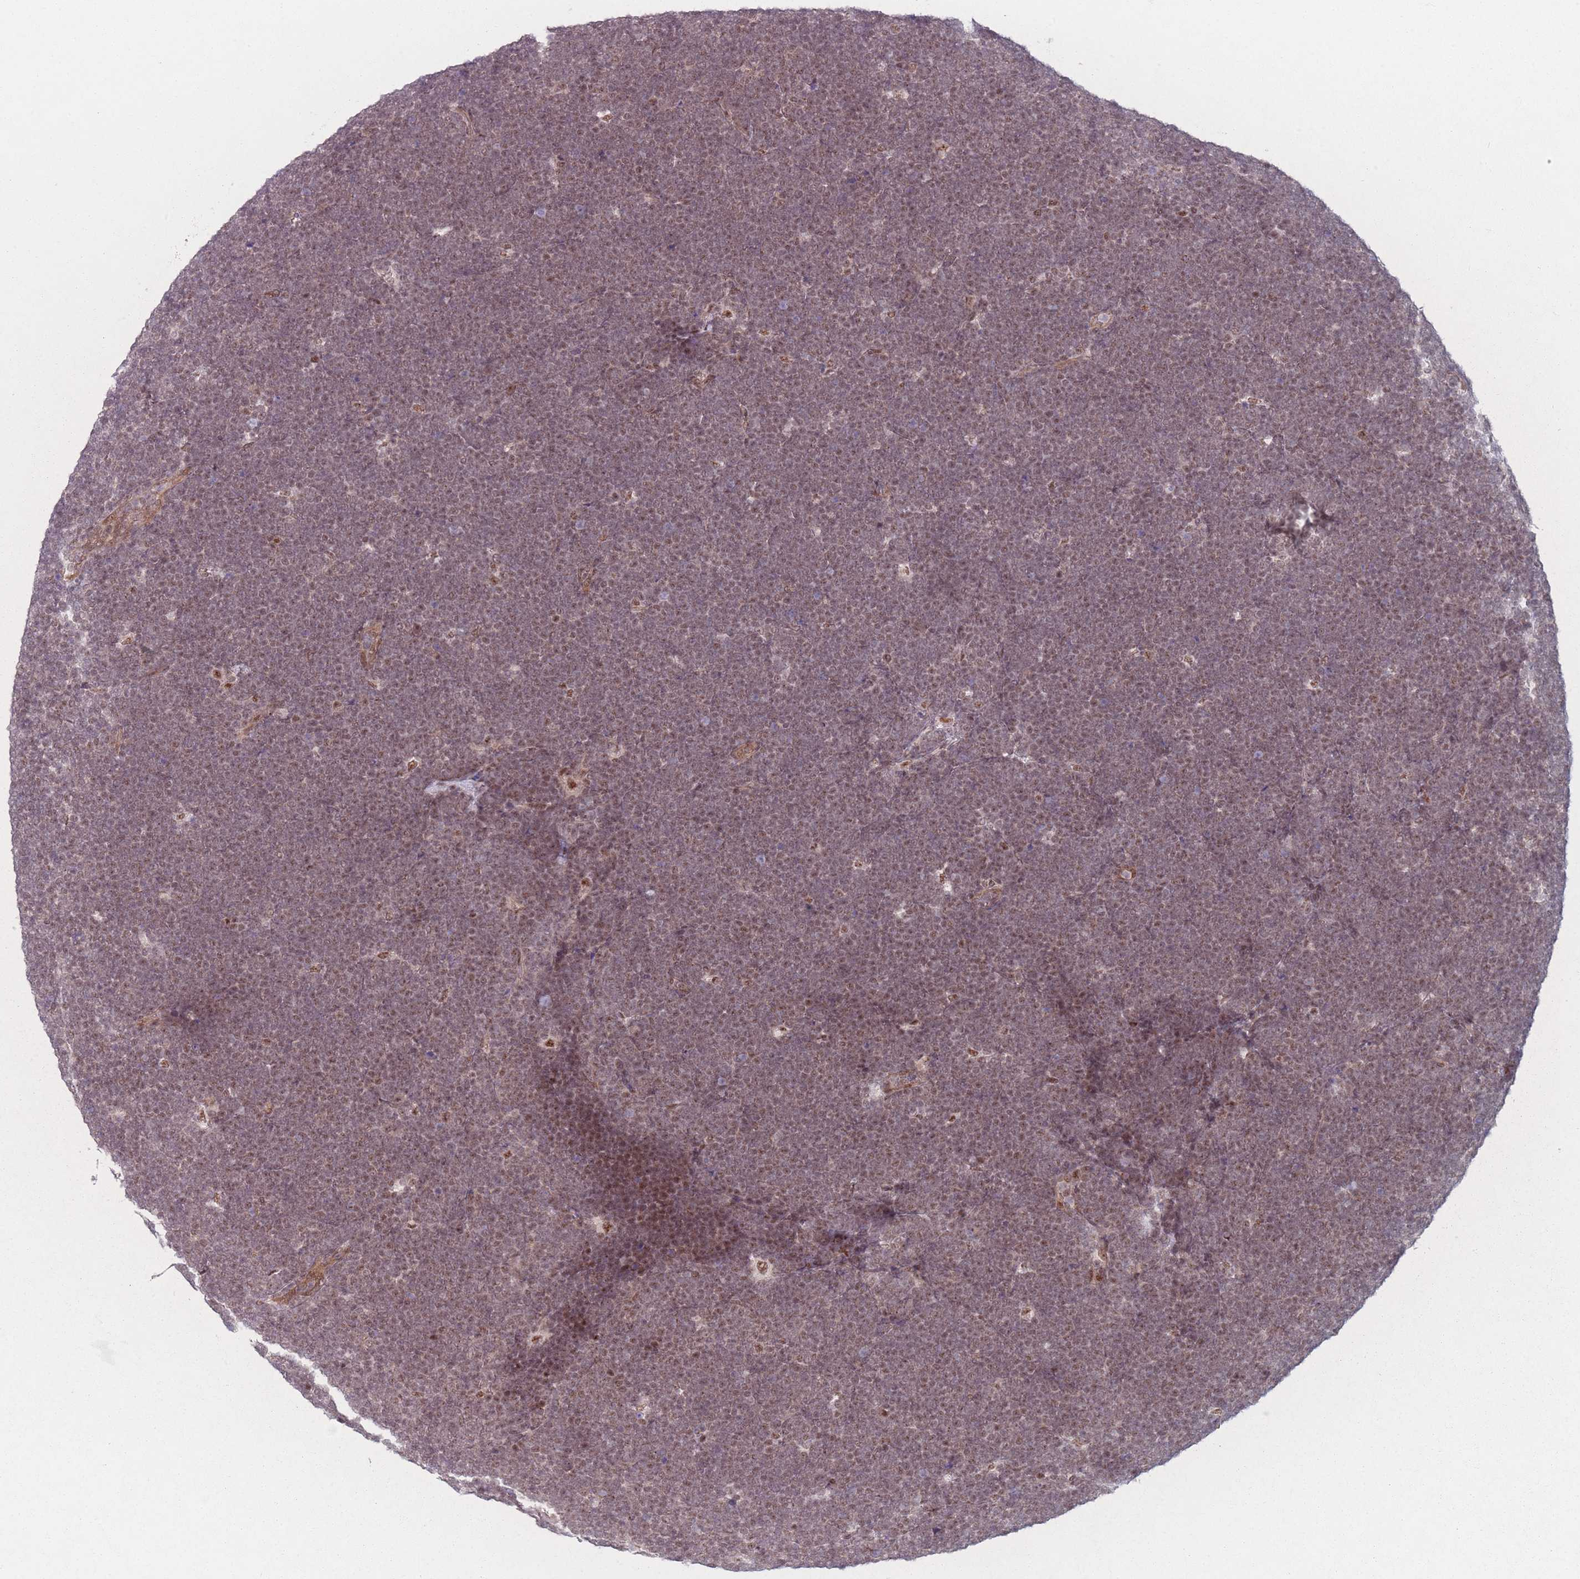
{"staining": {"intensity": "moderate", "quantity": ">75%", "location": "nuclear"}, "tissue": "lymphoma", "cell_type": "Tumor cells", "image_type": "cancer", "snomed": [{"axis": "morphology", "description": "Malignant lymphoma, non-Hodgkin's type, High grade"}, {"axis": "topography", "description": "Lymph node"}], "caption": "A brown stain labels moderate nuclear positivity of a protein in human lymphoma tumor cells. (Brightfield microscopy of DAB IHC at high magnification).", "gene": "ZC3H14", "patient": {"sex": "male", "age": 13}}